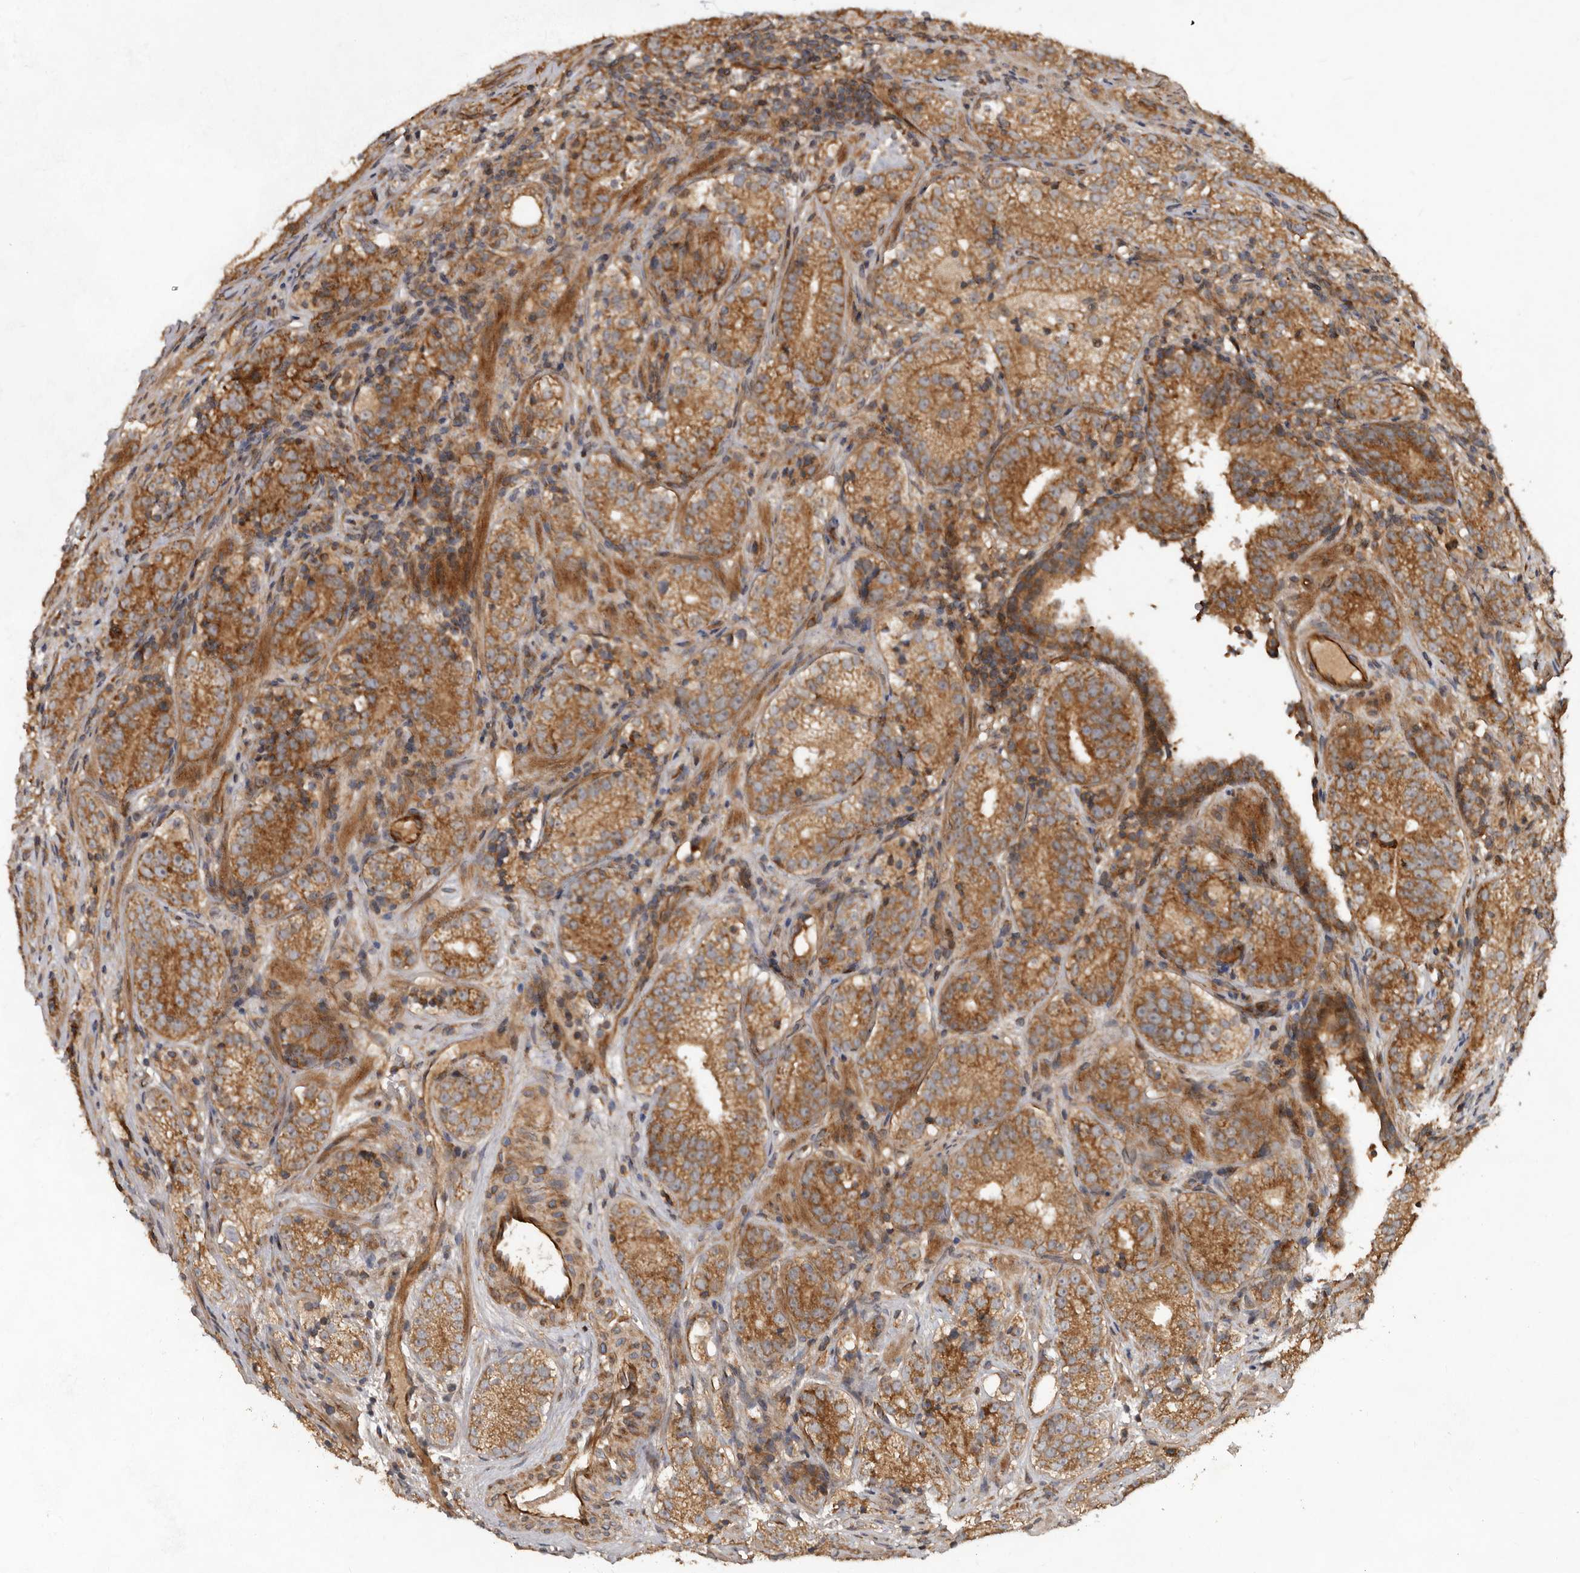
{"staining": {"intensity": "moderate", "quantity": ">75%", "location": "cytoplasmic/membranous"}, "tissue": "prostate cancer", "cell_type": "Tumor cells", "image_type": "cancer", "snomed": [{"axis": "morphology", "description": "Adenocarcinoma, High grade"}, {"axis": "topography", "description": "Prostate"}], "caption": "Adenocarcinoma (high-grade) (prostate) was stained to show a protein in brown. There is medium levels of moderate cytoplasmic/membranous staining in about >75% of tumor cells.", "gene": "STK36", "patient": {"sex": "male", "age": 56}}